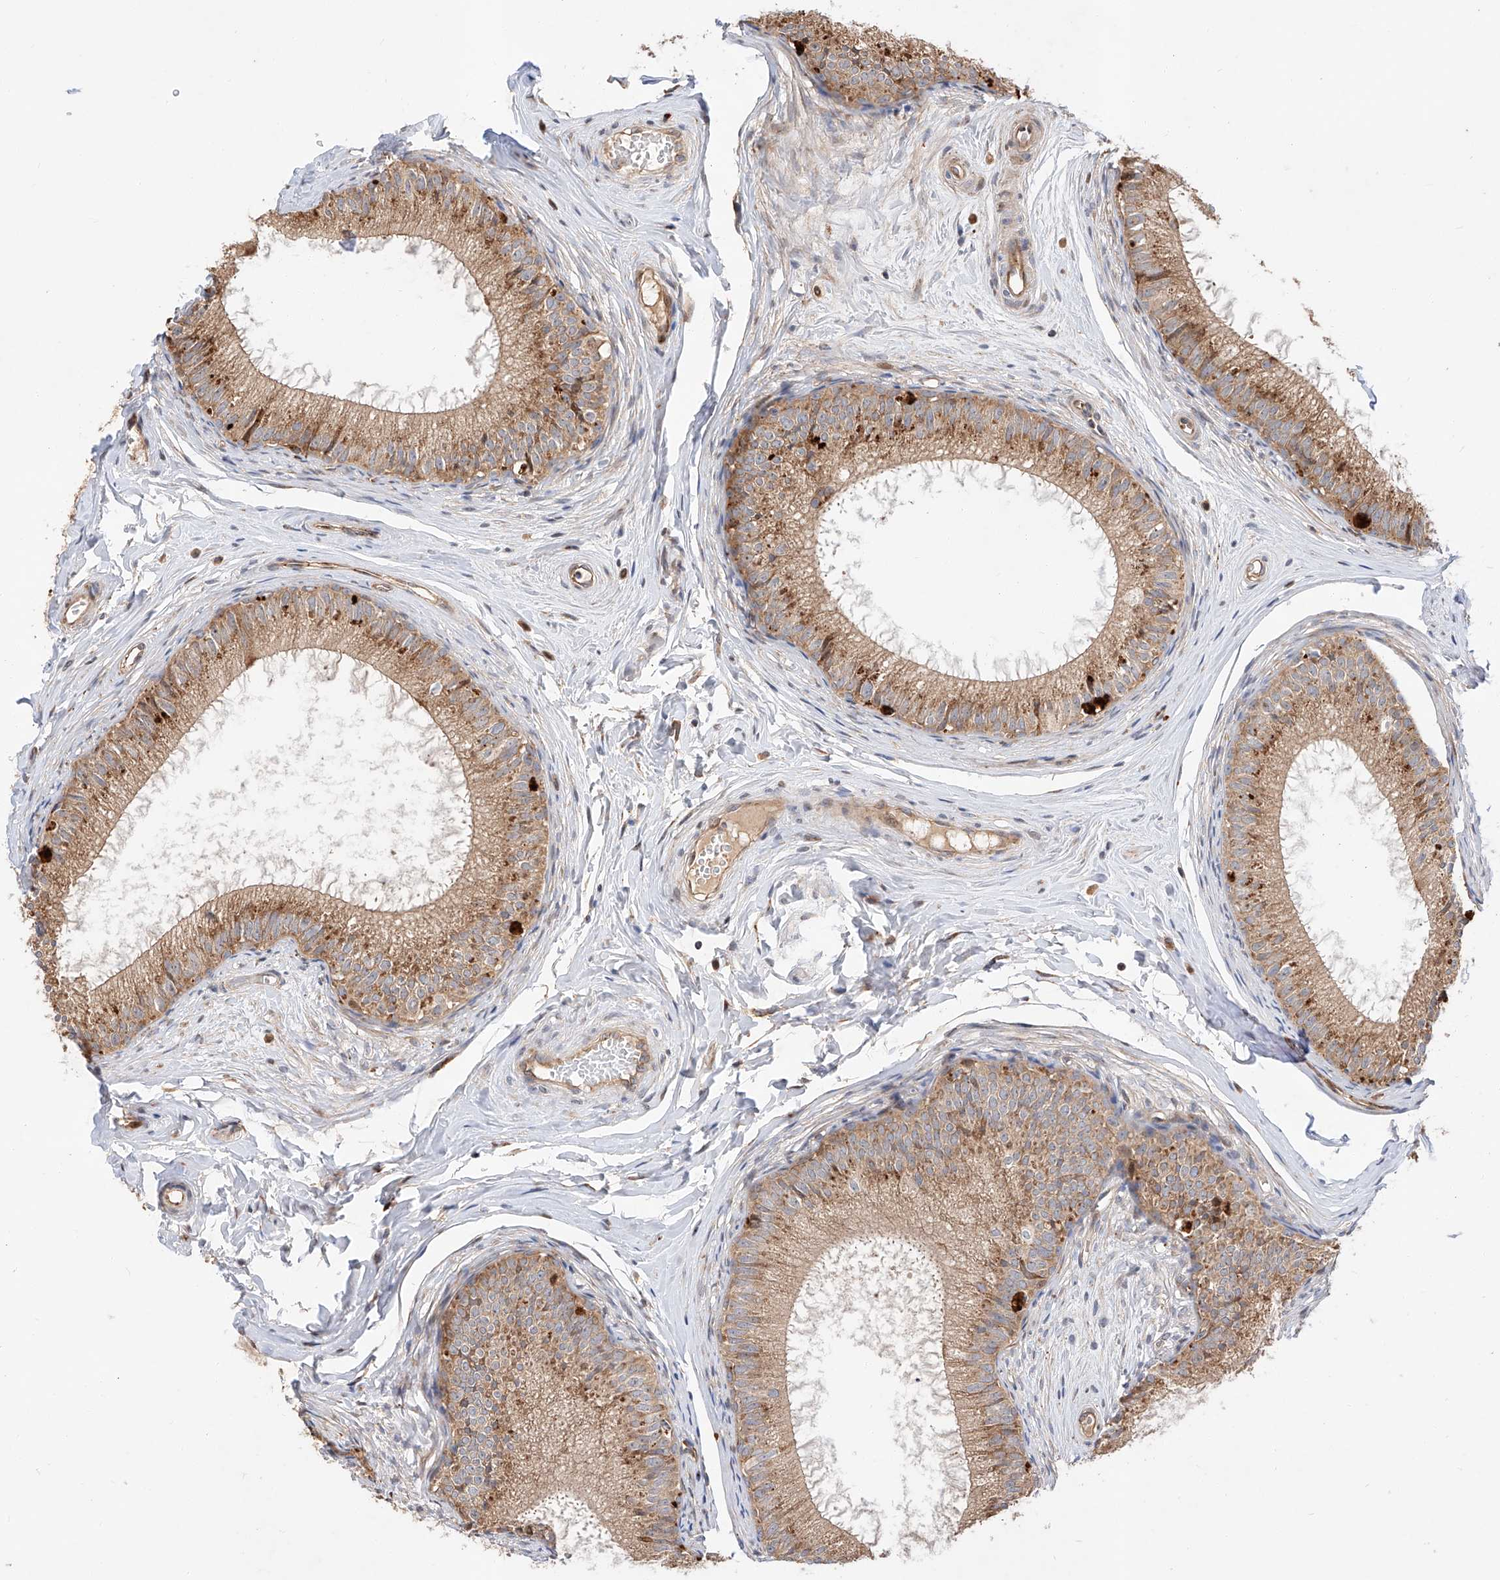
{"staining": {"intensity": "moderate", "quantity": ">75%", "location": "cytoplasmic/membranous"}, "tissue": "epididymis", "cell_type": "Glandular cells", "image_type": "normal", "snomed": [{"axis": "morphology", "description": "Normal tissue, NOS"}, {"axis": "topography", "description": "Epididymis"}], "caption": "A high-resolution histopathology image shows immunohistochemistry (IHC) staining of benign epididymis, which displays moderate cytoplasmic/membranous positivity in about >75% of glandular cells.", "gene": "DIRAS3", "patient": {"sex": "male", "age": 34}}